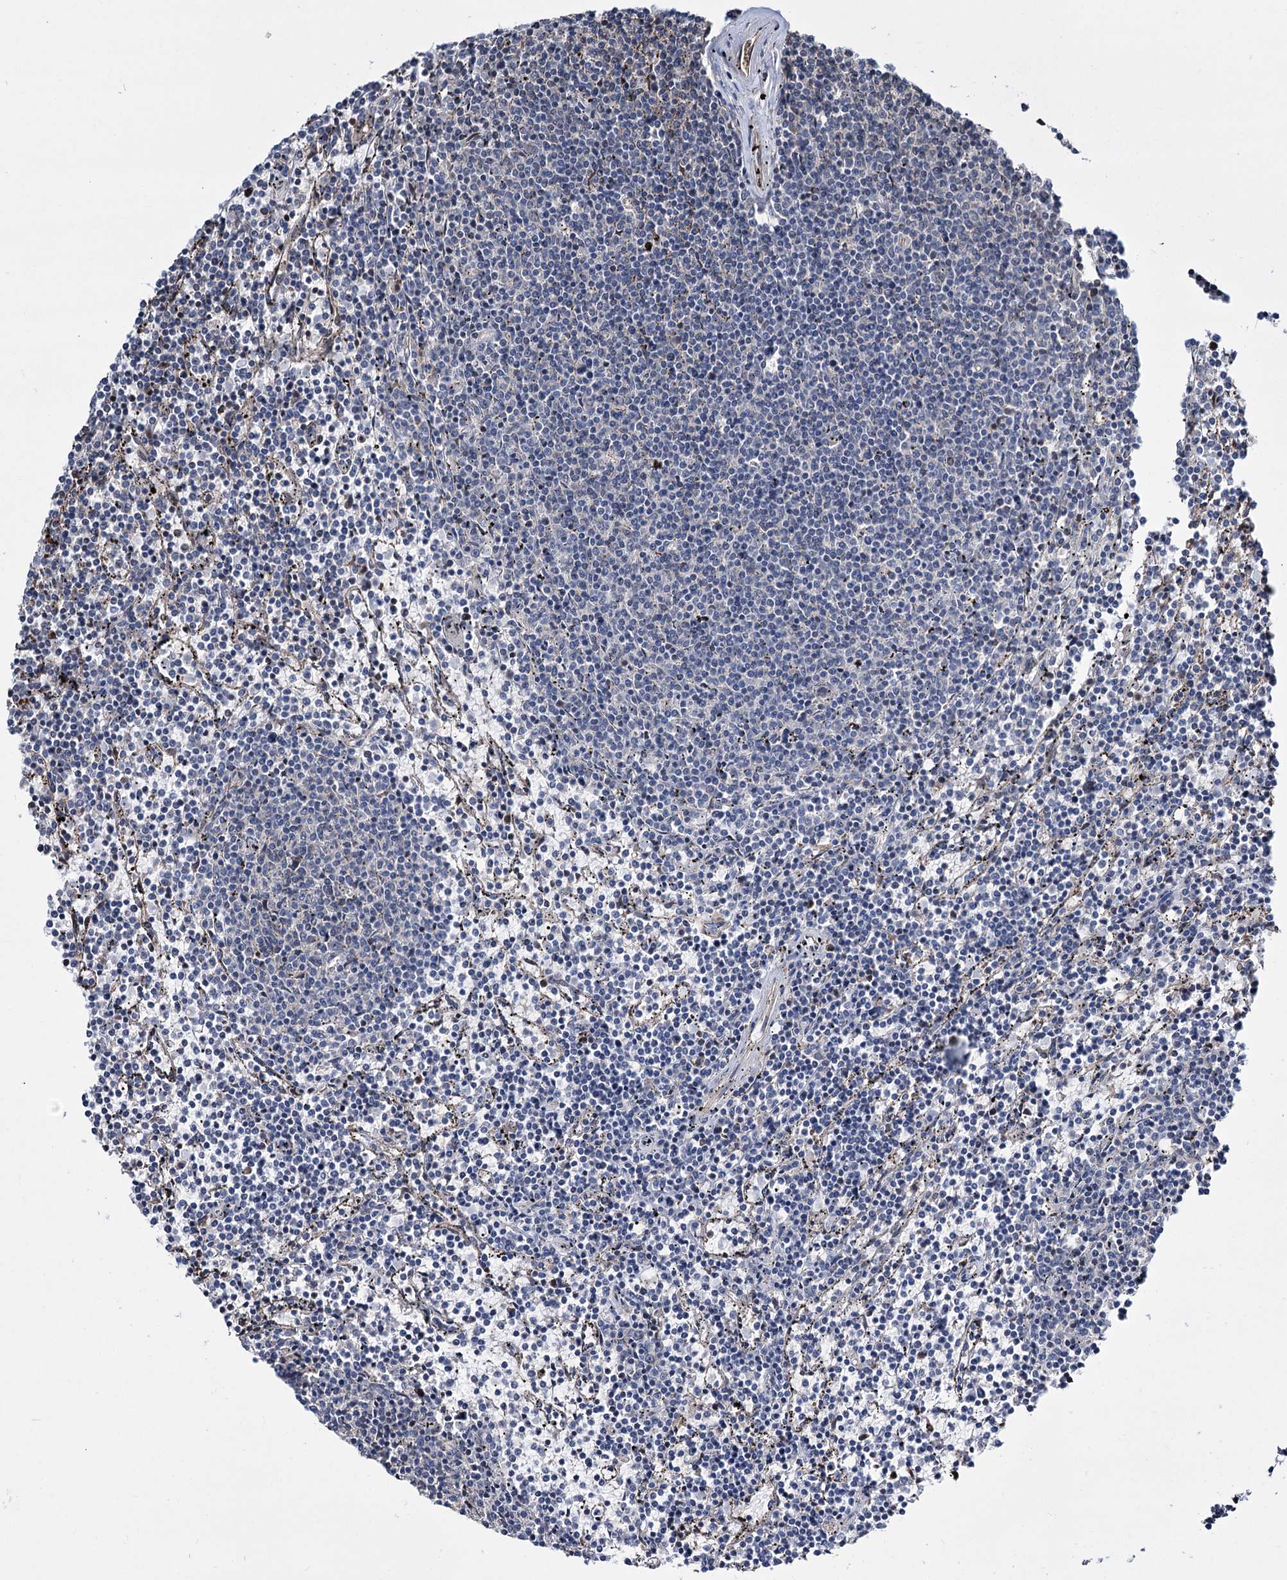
{"staining": {"intensity": "negative", "quantity": "none", "location": "none"}, "tissue": "lymphoma", "cell_type": "Tumor cells", "image_type": "cancer", "snomed": [{"axis": "morphology", "description": "Malignant lymphoma, non-Hodgkin's type, Low grade"}, {"axis": "topography", "description": "Spleen"}], "caption": "IHC micrograph of human lymphoma stained for a protein (brown), which displays no positivity in tumor cells.", "gene": "CHMP7", "patient": {"sex": "female", "age": 50}}